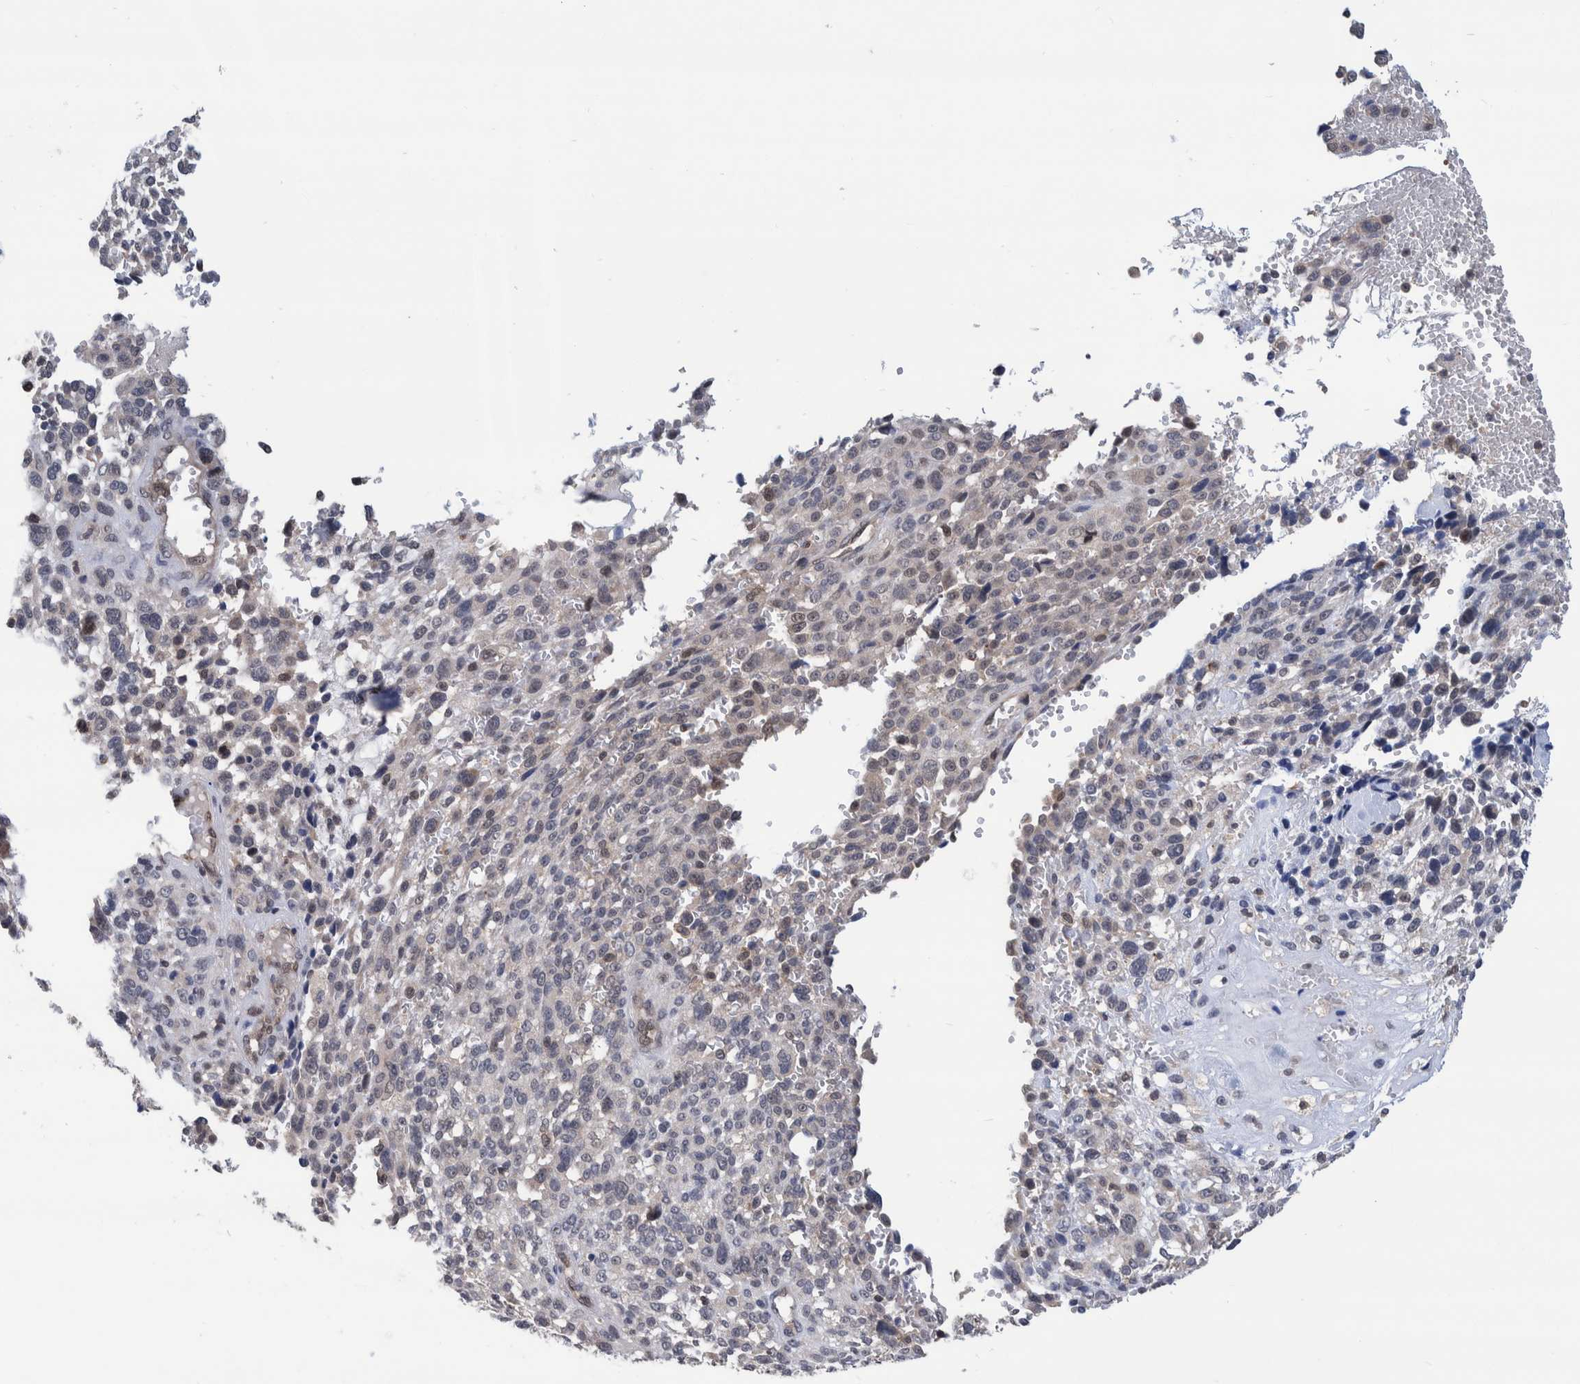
{"staining": {"intensity": "negative", "quantity": "none", "location": "none"}, "tissue": "melanoma", "cell_type": "Tumor cells", "image_type": "cancer", "snomed": [{"axis": "morphology", "description": "Malignant melanoma, NOS"}, {"axis": "topography", "description": "Skin"}], "caption": "Immunohistochemistry (IHC) of malignant melanoma demonstrates no expression in tumor cells.", "gene": "PLPBP", "patient": {"sex": "female", "age": 55}}